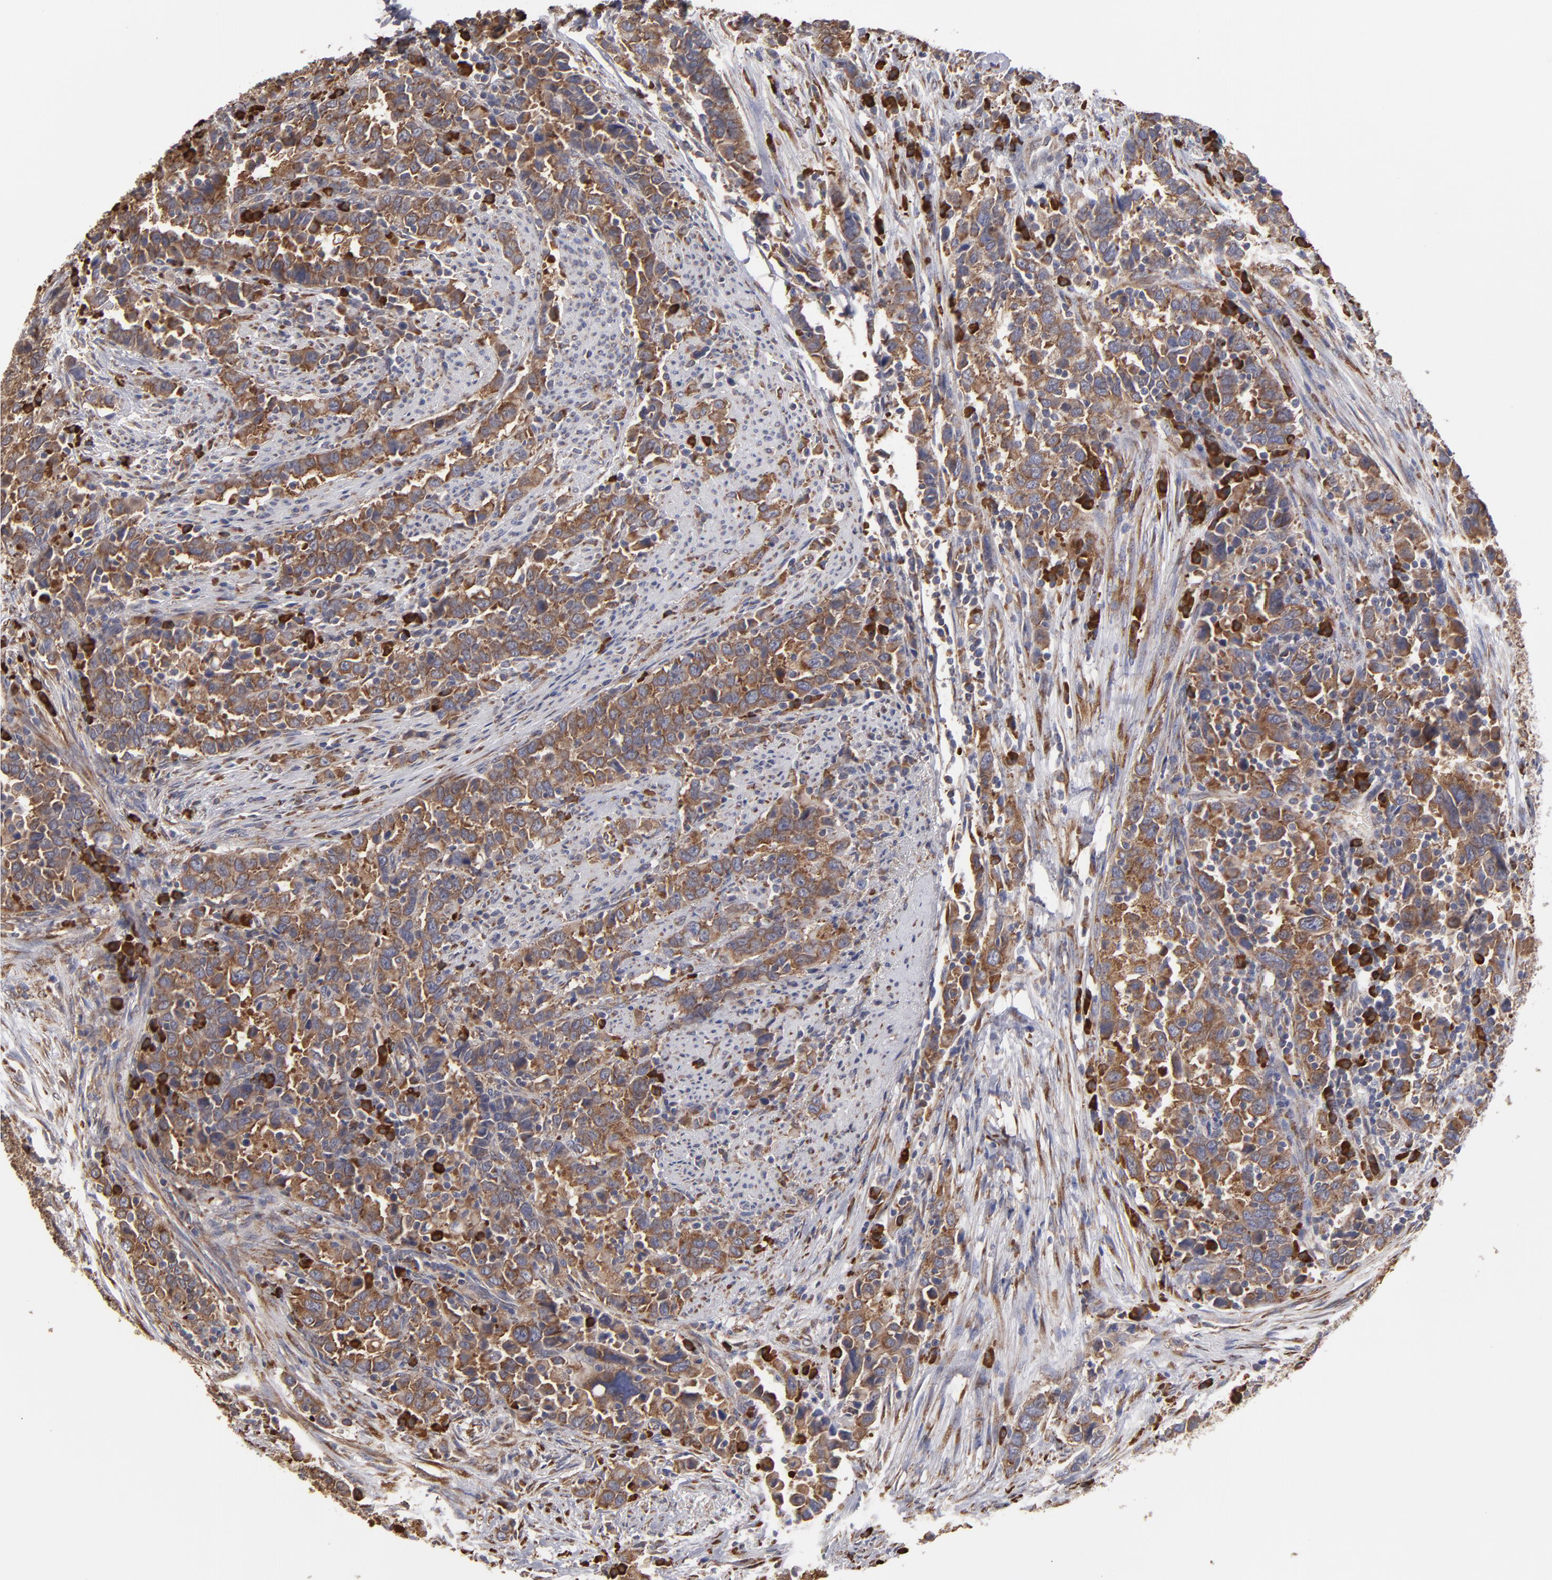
{"staining": {"intensity": "moderate", "quantity": ">75%", "location": "cytoplasmic/membranous"}, "tissue": "urothelial cancer", "cell_type": "Tumor cells", "image_type": "cancer", "snomed": [{"axis": "morphology", "description": "Urothelial carcinoma, High grade"}, {"axis": "topography", "description": "Urinary bladder"}], "caption": "Protein staining of urothelial cancer tissue shows moderate cytoplasmic/membranous expression in approximately >75% of tumor cells.", "gene": "SND1", "patient": {"sex": "male", "age": 61}}